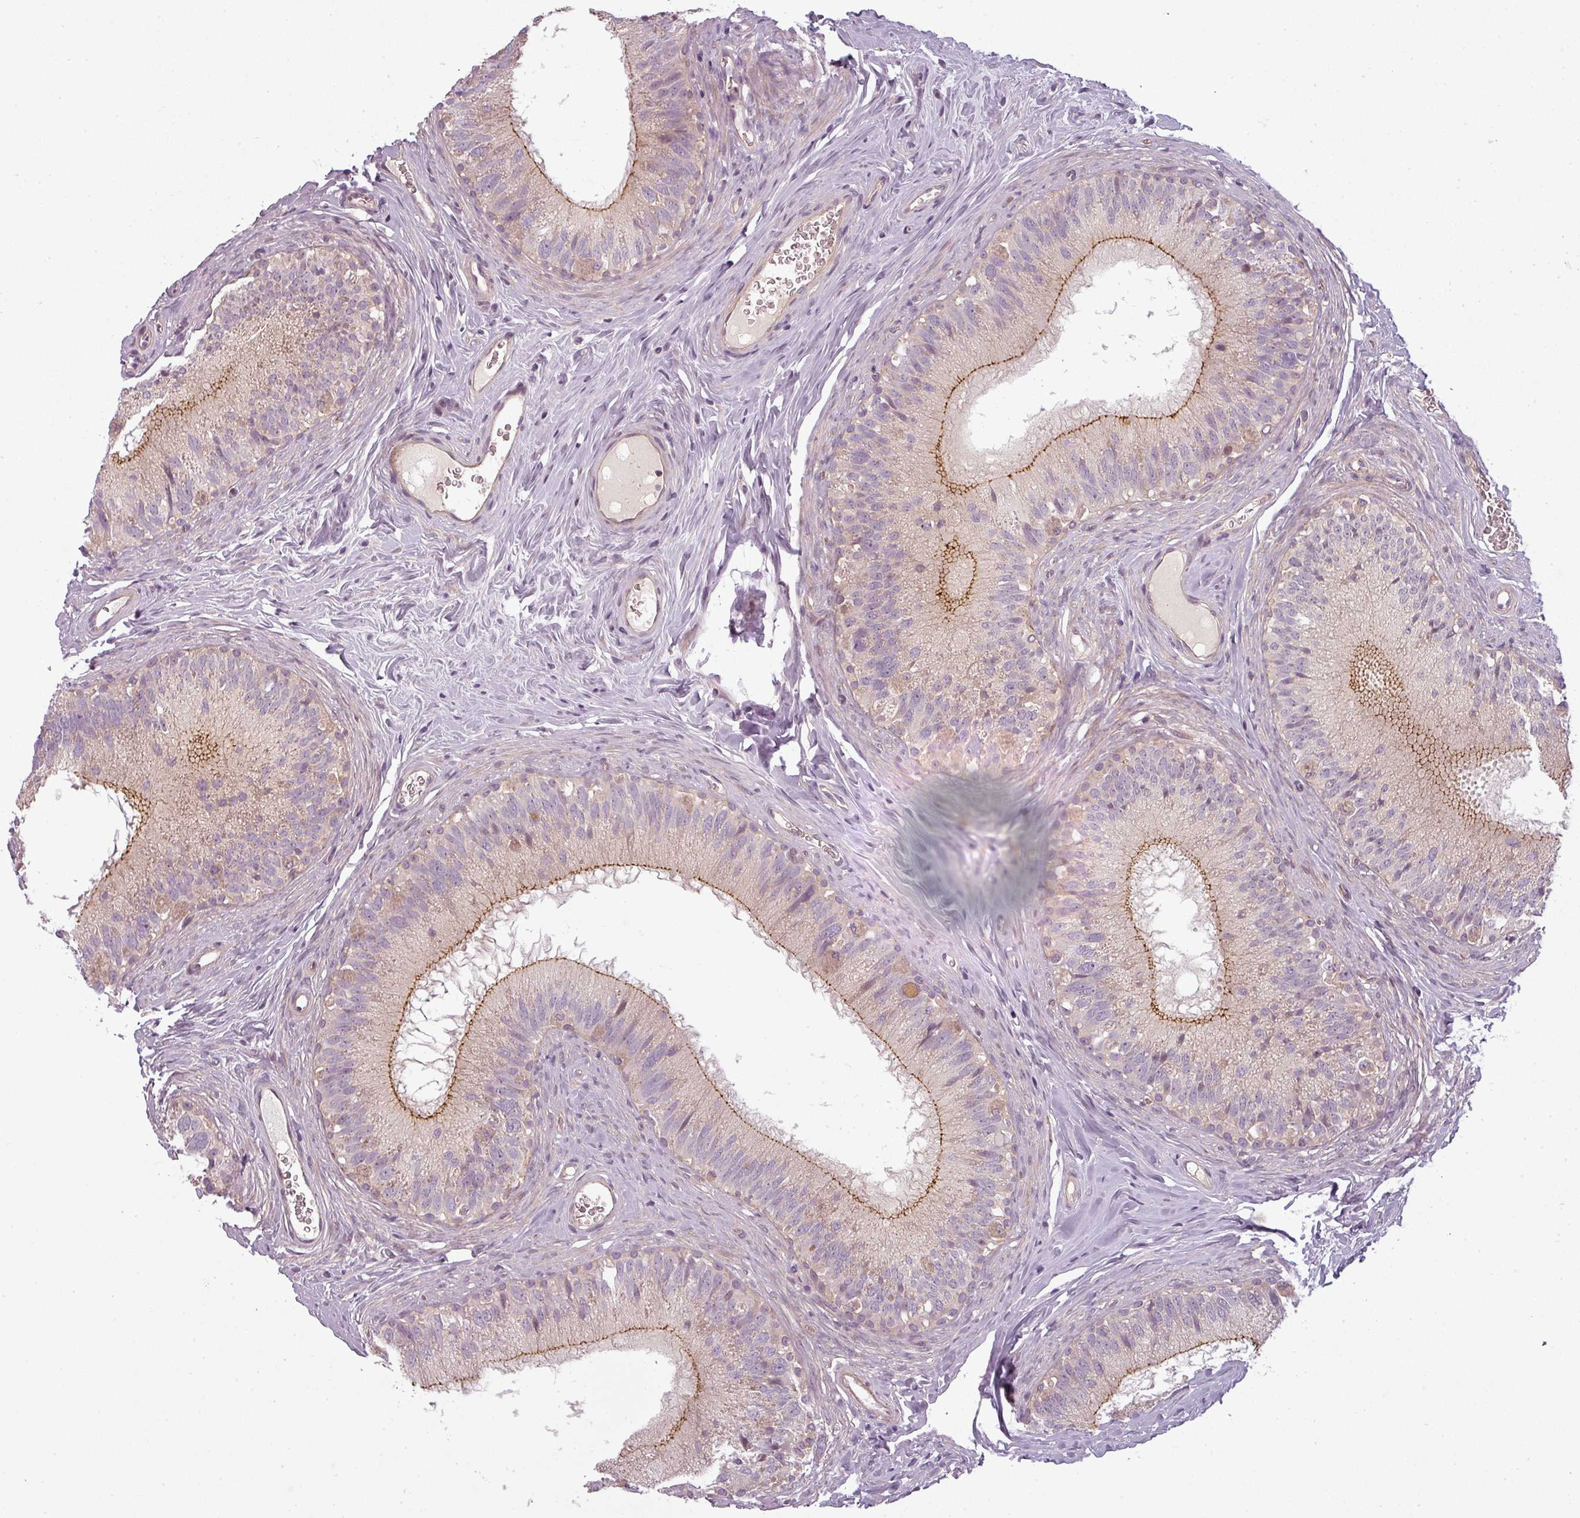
{"staining": {"intensity": "moderate", "quantity": "25%-75%", "location": "cytoplasmic/membranous"}, "tissue": "epididymis", "cell_type": "Glandular cells", "image_type": "normal", "snomed": [{"axis": "morphology", "description": "Normal tissue, NOS"}, {"axis": "topography", "description": "Epididymis"}], "caption": "Protein expression by IHC reveals moderate cytoplasmic/membranous expression in about 25%-75% of glandular cells in benign epididymis. The protein is shown in brown color, while the nuclei are stained blue.", "gene": "SLC16A9", "patient": {"sex": "male", "age": 38}}